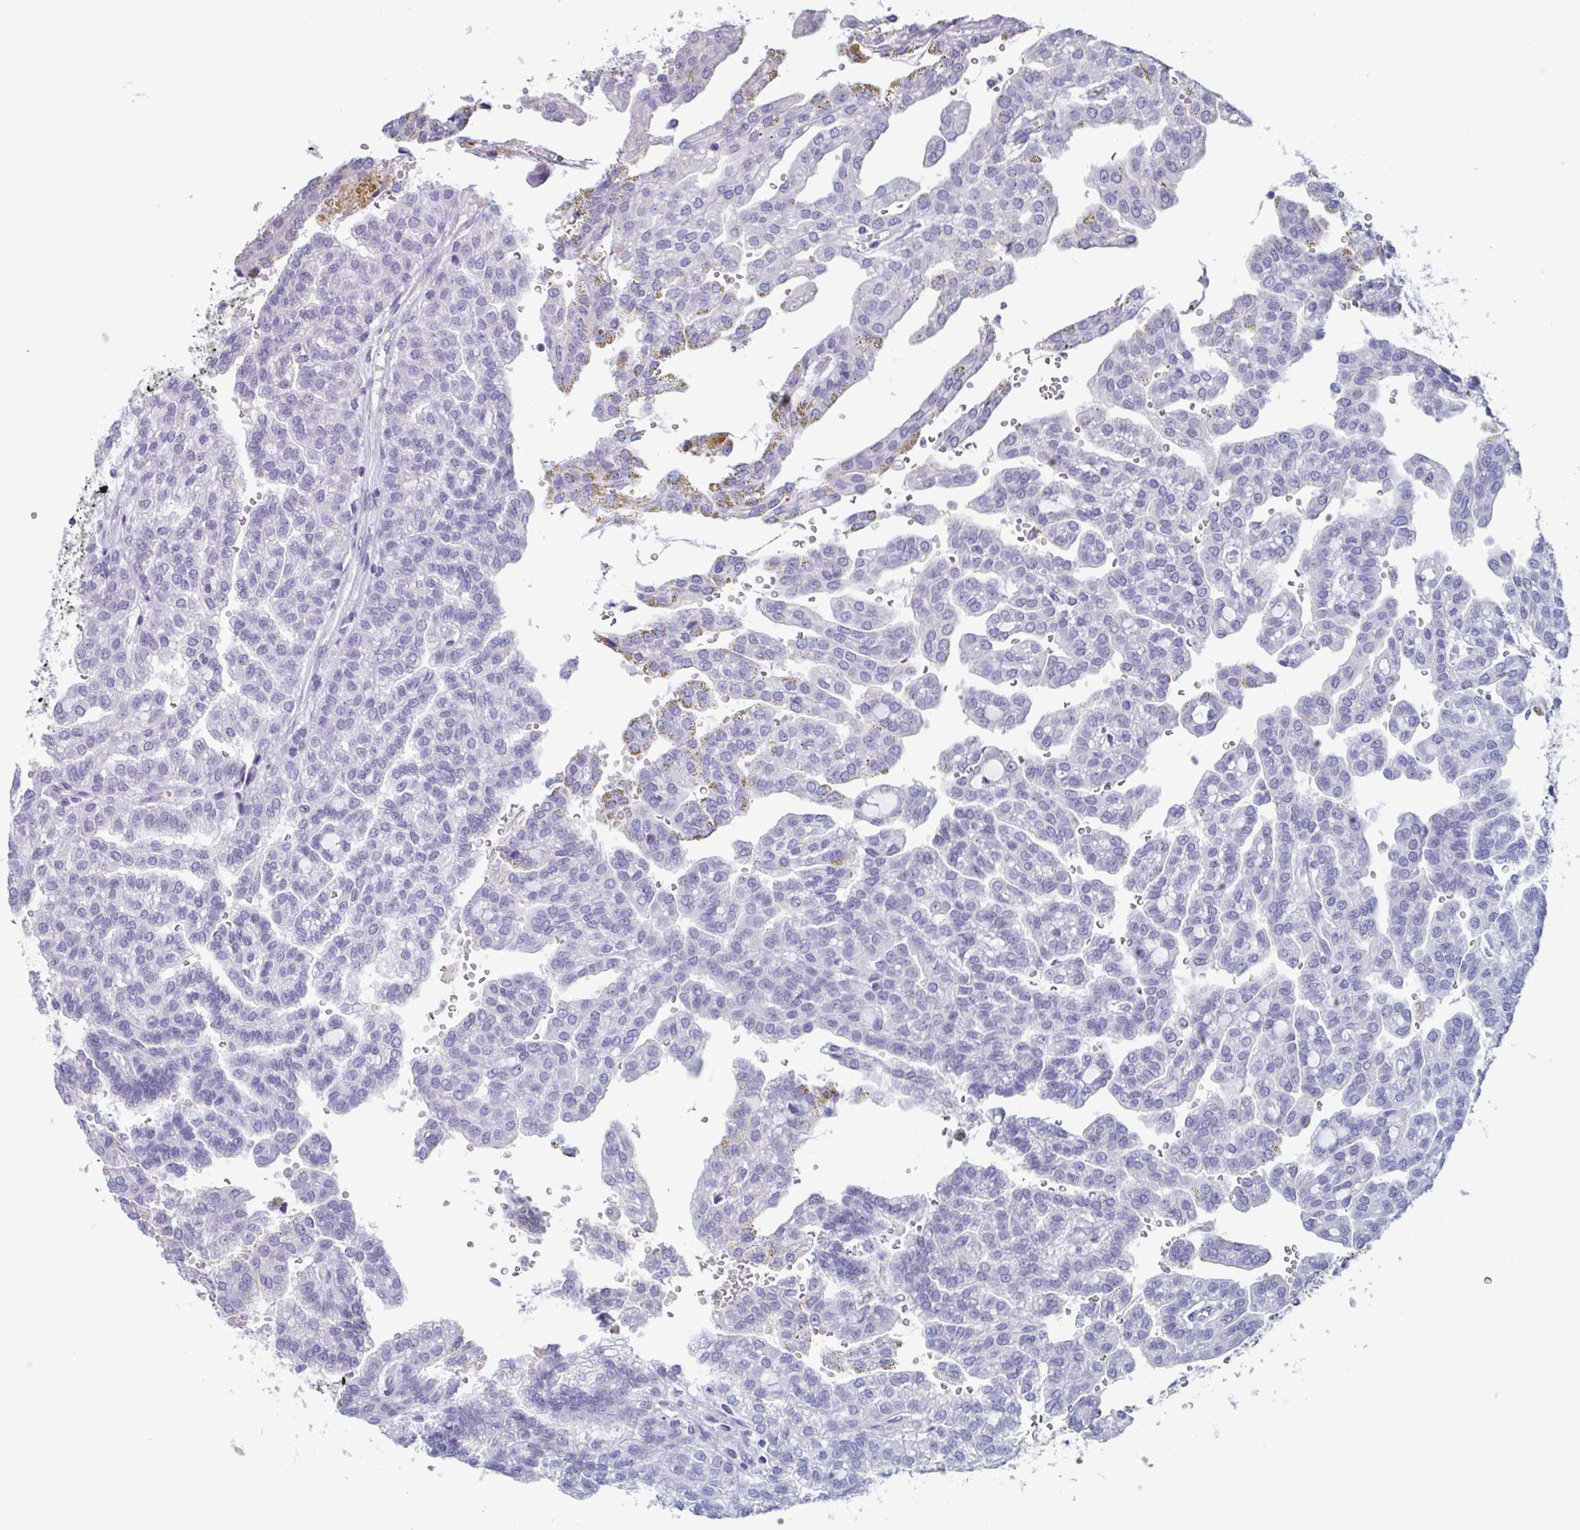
{"staining": {"intensity": "negative", "quantity": "none", "location": "none"}, "tissue": "renal cancer", "cell_type": "Tumor cells", "image_type": "cancer", "snomed": [{"axis": "morphology", "description": "Adenocarcinoma, NOS"}, {"axis": "topography", "description": "Kidney"}], "caption": "DAB immunohistochemical staining of renal cancer demonstrates no significant staining in tumor cells. (DAB immunohistochemistry, high magnification).", "gene": "BPI", "patient": {"sex": "male", "age": 63}}